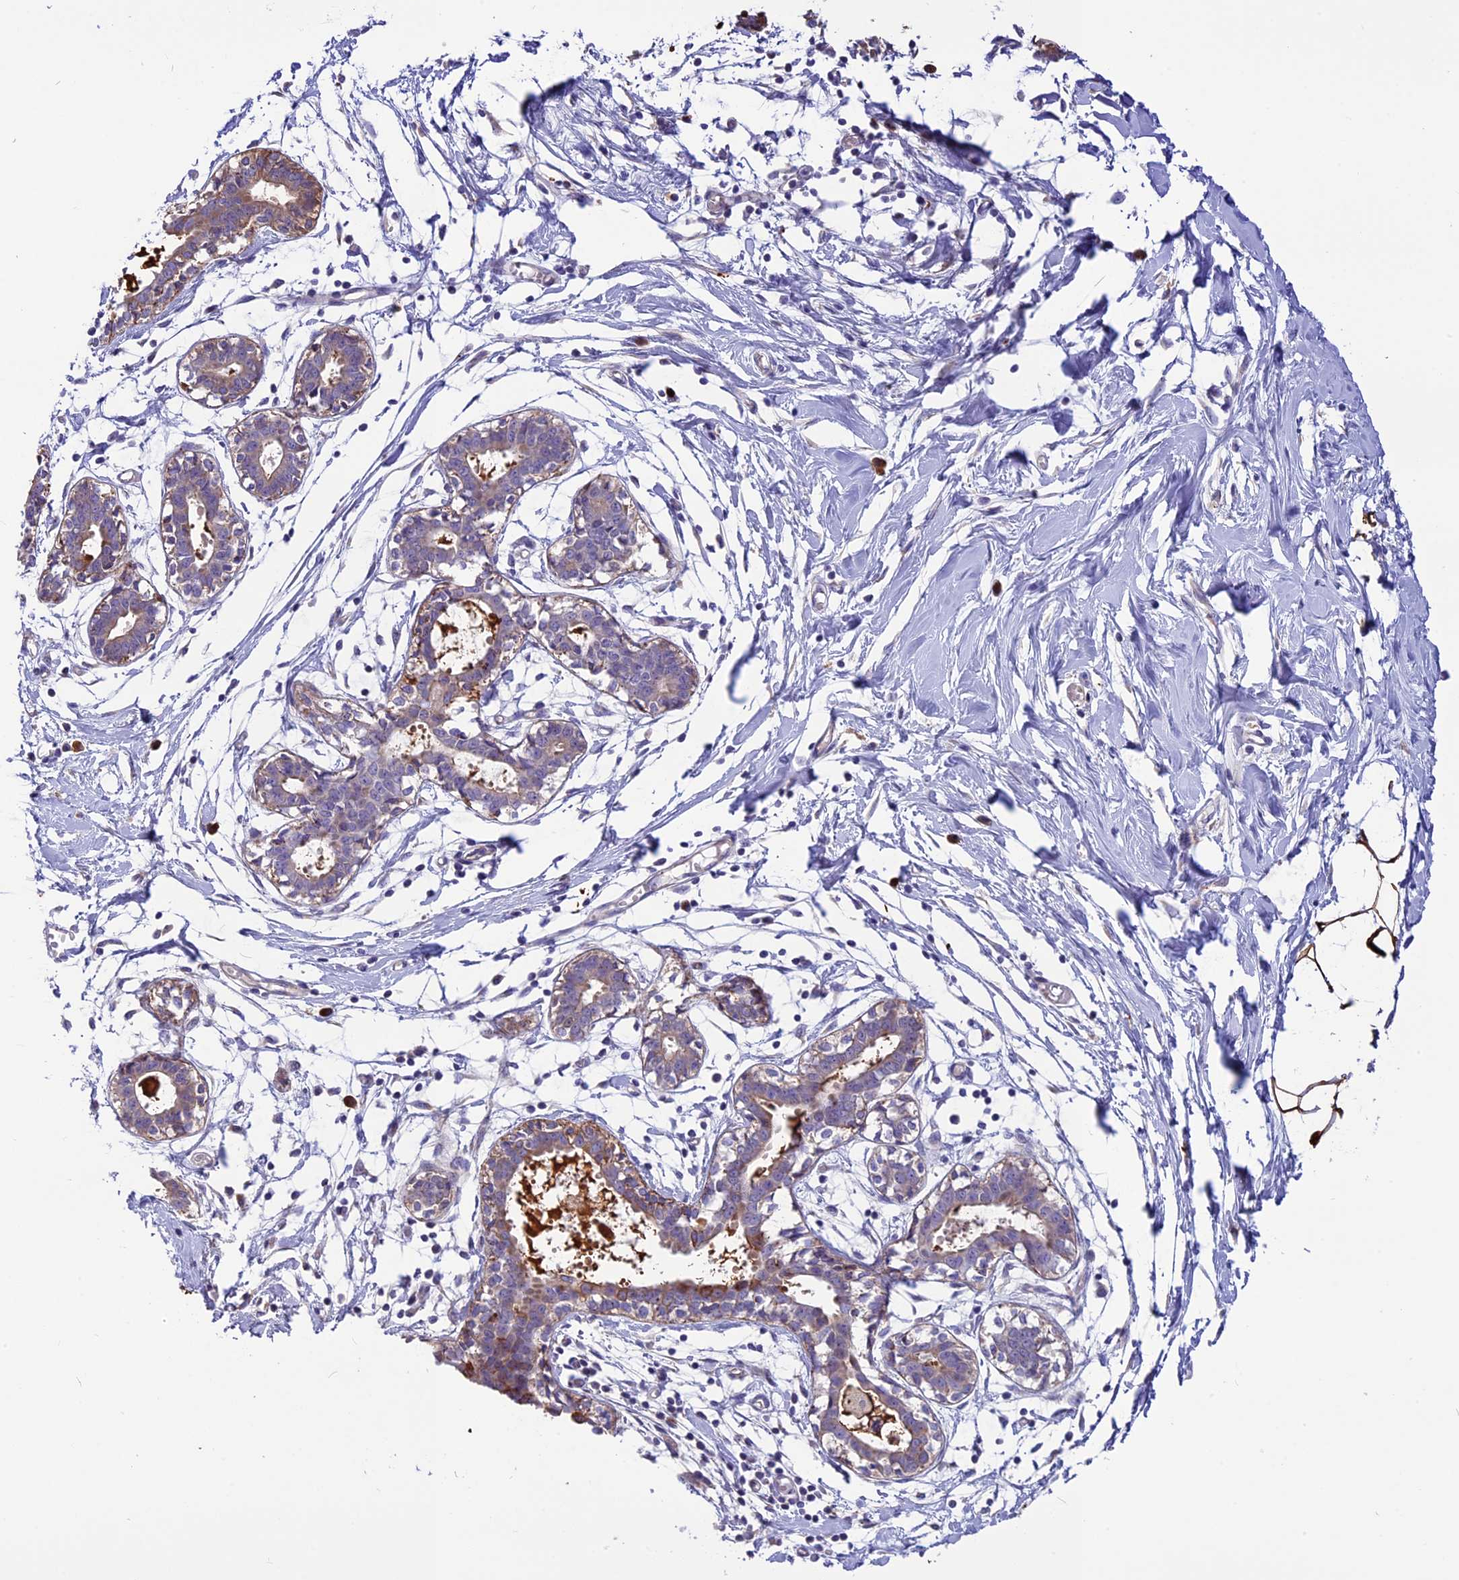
{"staining": {"intensity": "moderate", "quantity": "25%-75%", "location": "cytoplasmic/membranous"}, "tissue": "breast", "cell_type": "Adipocytes", "image_type": "normal", "snomed": [{"axis": "morphology", "description": "Normal tissue, NOS"}, {"axis": "topography", "description": "Breast"}], "caption": "Breast stained for a protein reveals moderate cytoplasmic/membranous positivity in adipocytes. The protein of interest is shown in brown color, while the nuclei are stained blue.", "gene": "THRSP", "patient": {"sex": "female", "age": 27}}